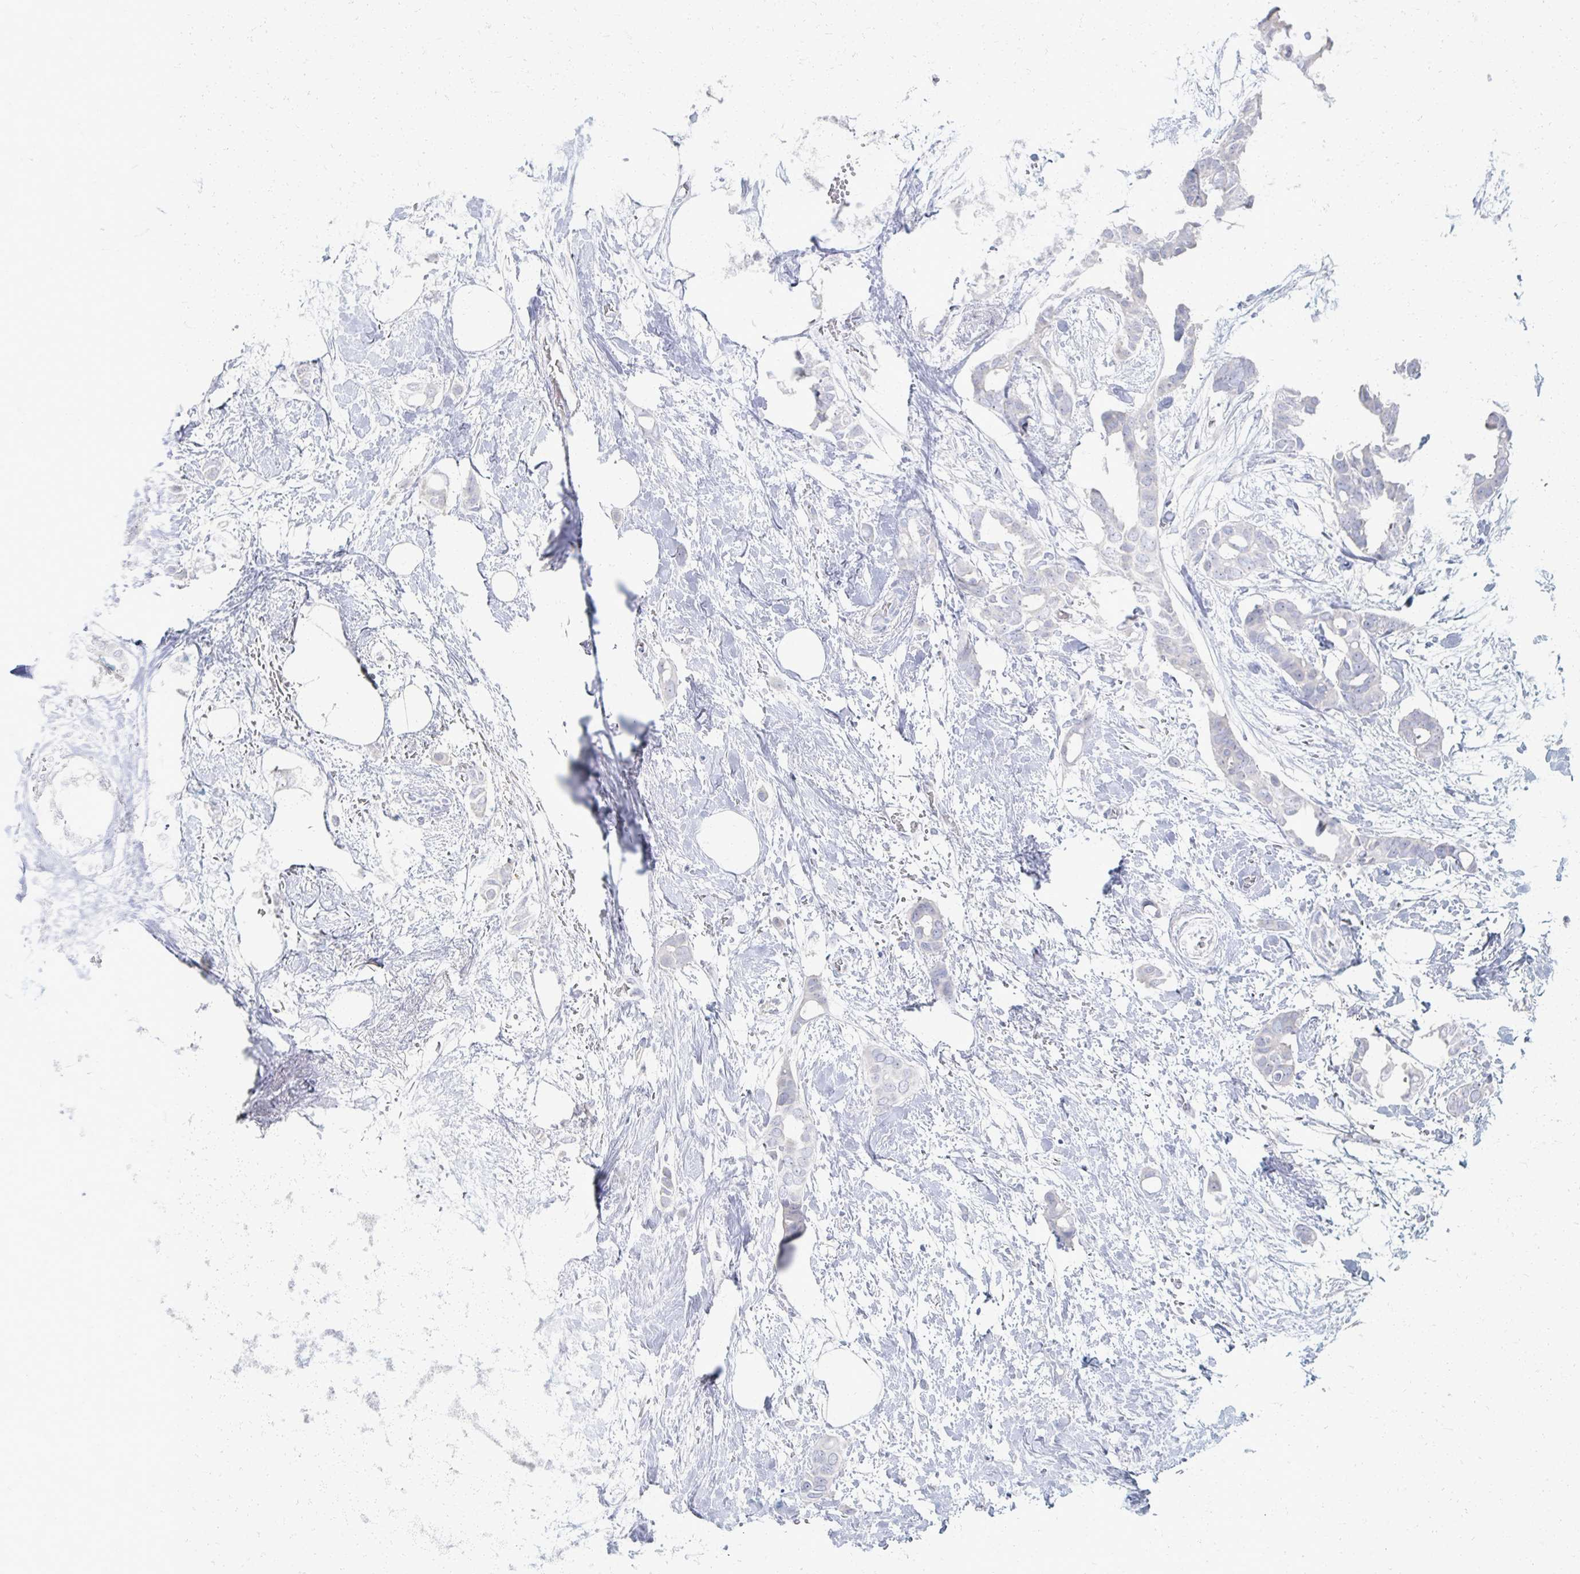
{"staining": {"intensity": "negative", "quantity": "none", "location": "none"}, "tissue": "breast cancer", "cell_type": "Tumor cells", "image_type": "cancer", "snomed": [{"axis": "morphology", "description": "Duct carcinoma"}, {"axis": "topography", "description": "Breast"}], "caption": "Breast infiltrating ductal carcinoma stained for a protein using immunohistochemistry (IHC) exhibits no expression tumor cells.", "gene": "PRR20A", "patient": {"sex": "female", "age": 62}}